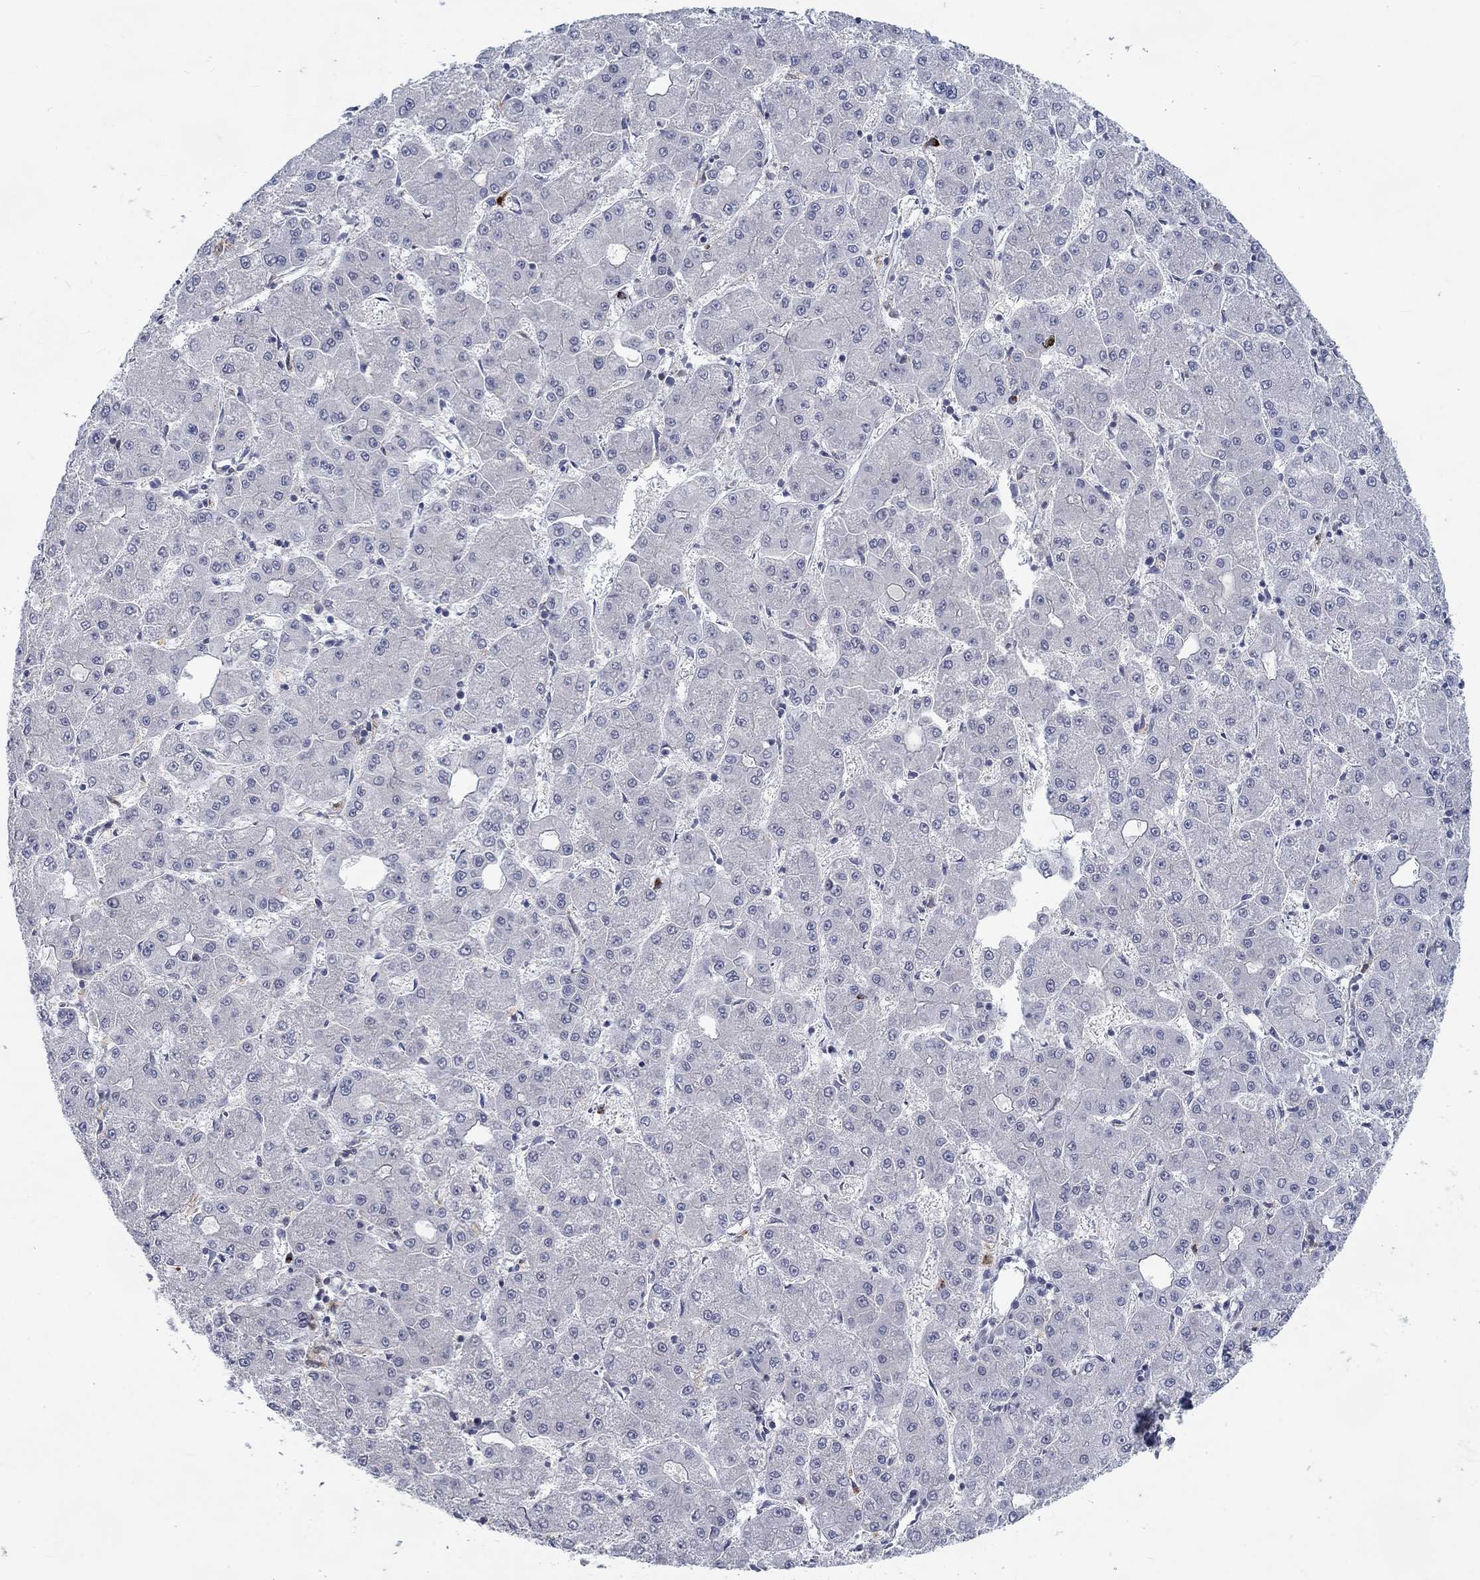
{"staining": {"intensity": "negative", "quantity": "none", "location": "none"}, "tissue": "liver cancer", "cell_type": "Tumor cells", "image_type": "cancer", "snomed": [{"axis": "morphology", "description": "Carcinoma, Hepatocellular, NOS"}, {"axis": "topography", "description": "Liver"}], "caption": "High magnification brightfield microscopy of liver cancer stained with DAB (brown) and counterstained with hematoxylin (blue): tumor cells show no significant staining. (Stains: DAB (3,3'-diaminobenzidine) immunohistochemistry with hematoxylin counter stain, Microscopy: brightfield microscopy at high magnification).", "gene": "MTSS2", "patient": {"sex": "male", "age": 73}}